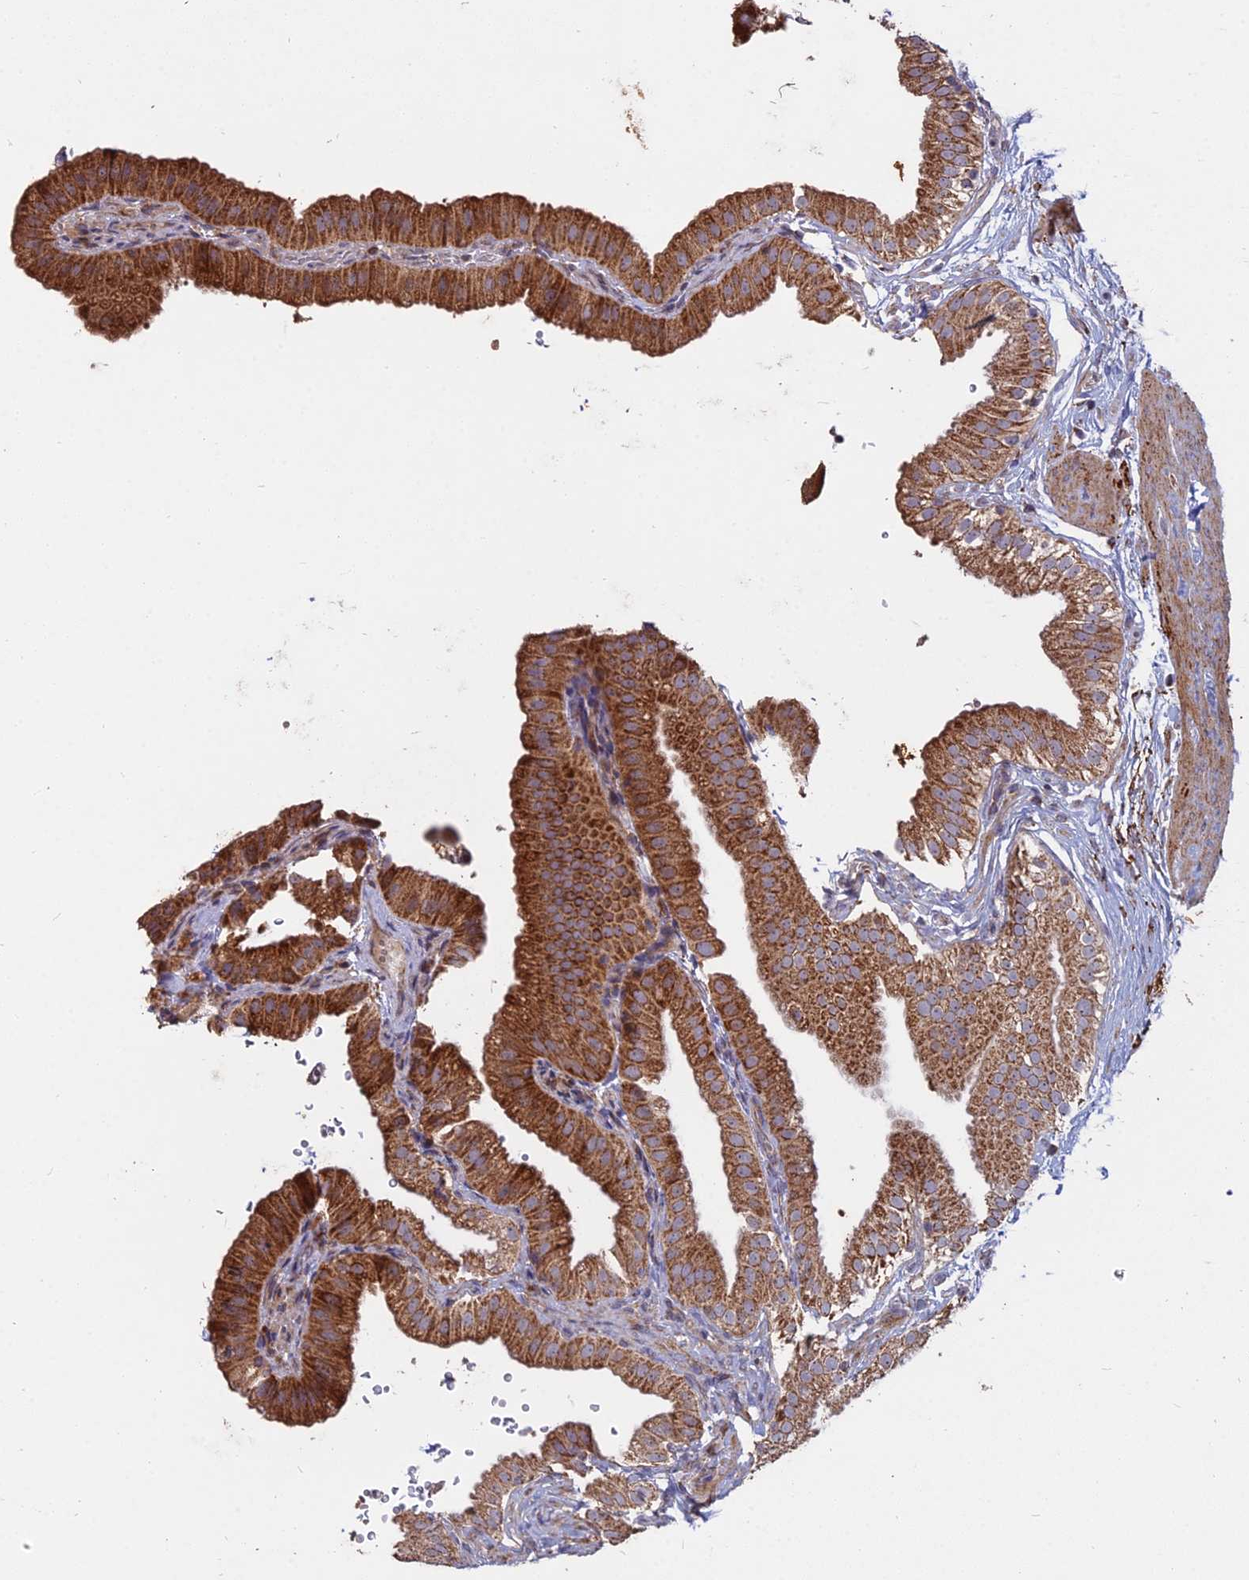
{"staining": {"intensity": "strong", "quantity": ">75%", "location": "cytoplasmic/membranous"}, "tissue": "gallbladder", "cell_type": "Glandular cells", "image_type": "normal", "snomed": [{"axis": "morphology", "description": "Normal tissue, NOS"}, {"axis": "topography", "description": "Gallbladder"}], "caption": "Immunohistochemistry (IHC) photomicrograph of normal gallbladder: human gallbladder stained using immunohistochemistry reveals high levels of strong protein expression localized specifically in the cytoplasmic/membranous of glandular cells, appearing as a cytoplasmic/membranous brown color.", "gene": "COX11", "patient": {"sex": "female", "age": 61}}